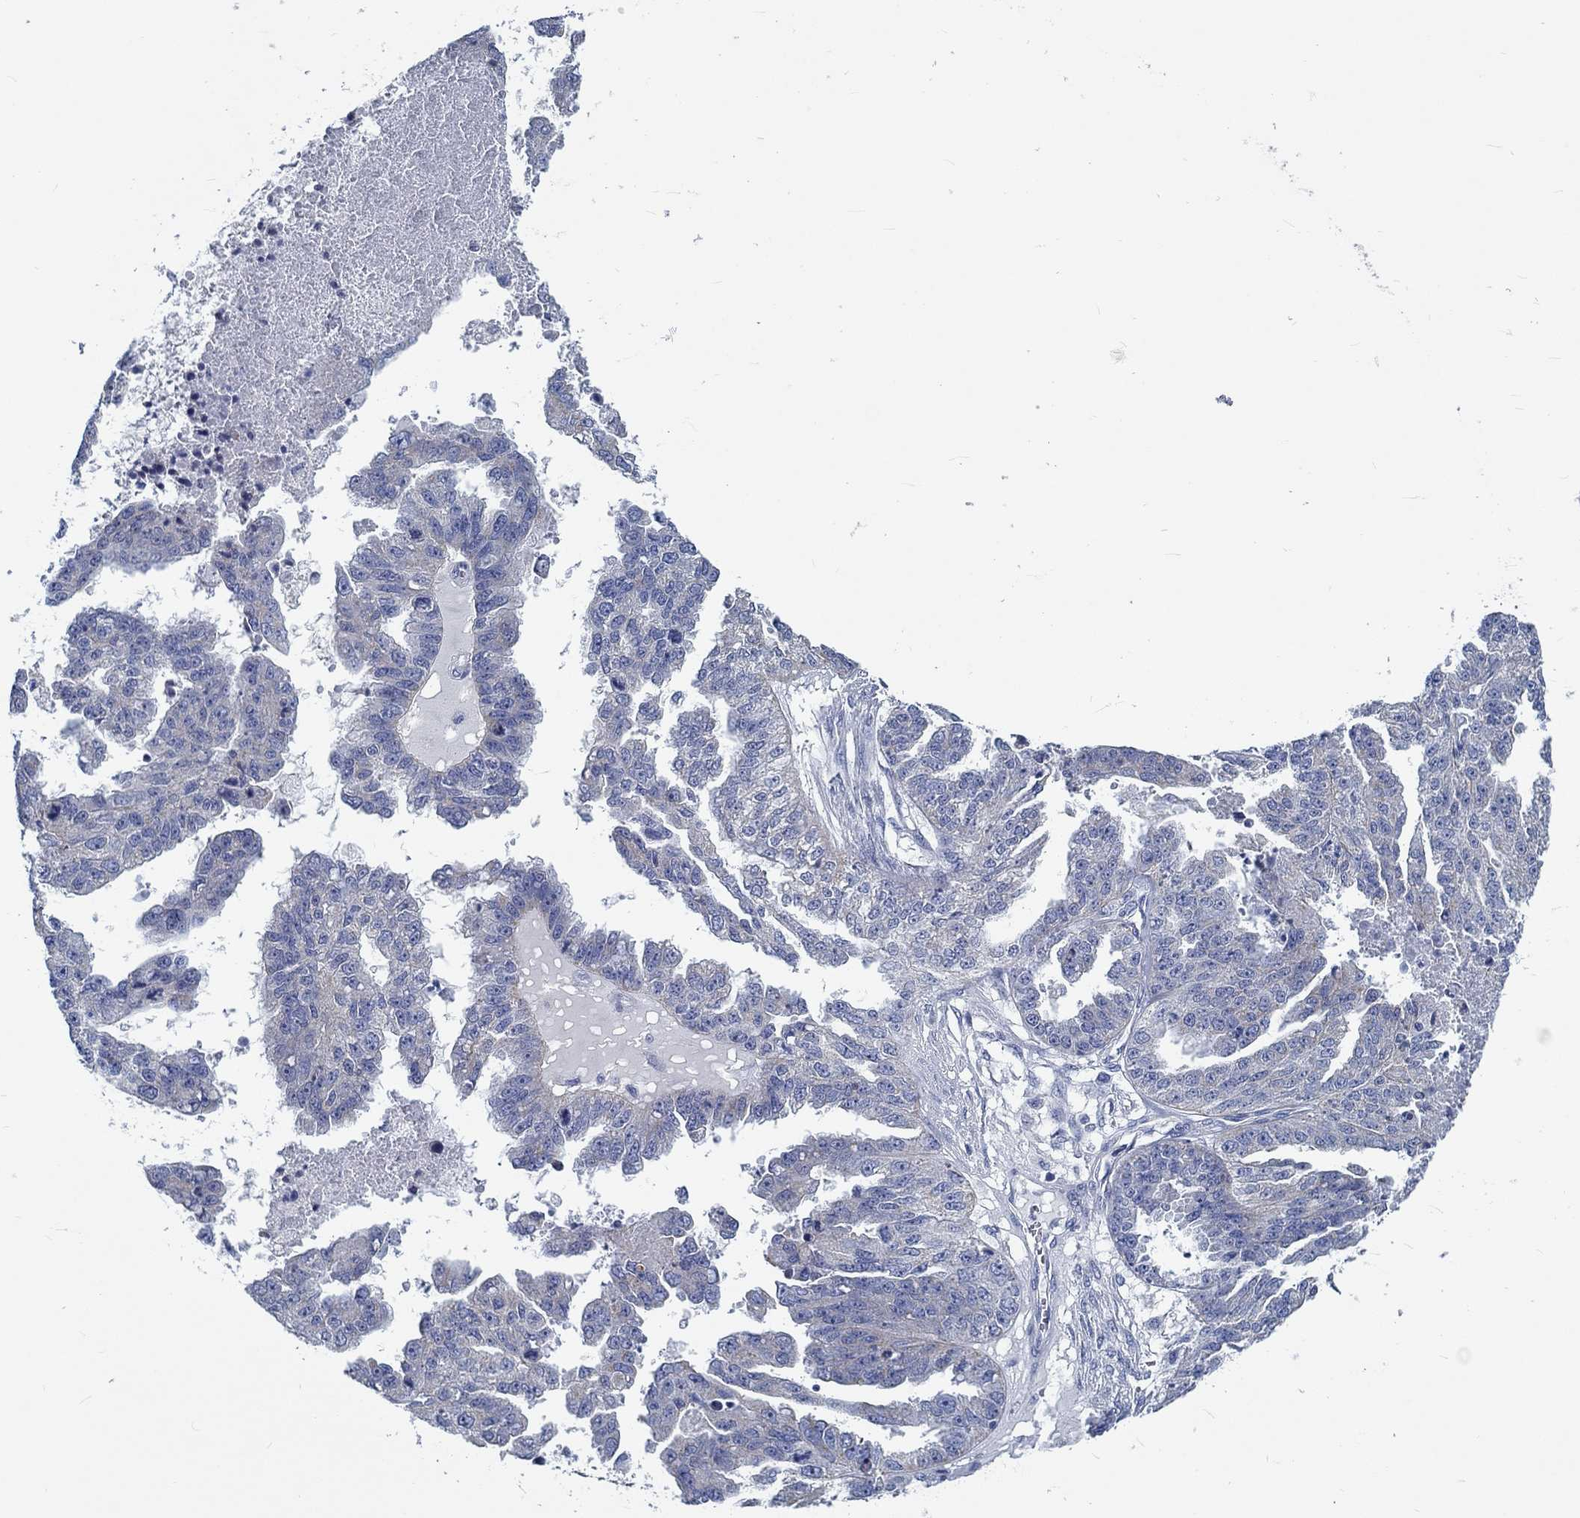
{"staining": {"intensity": "negative", "quantity": "none", "location": "none"}, "tissue": "ovarian cancer", "cell_type": "Tumor cells", "image_type": "cancer", "snomed": [{"axis": "morphology", "description": "Cystadenocarcinoma, serous, NOS"}, {"axis": "topography", "description": "Ovary"}], "caption": "The photomicrograph demonstrates no staining of tumor cells in ovarian cancer (serous cystadenocarcinoma).", "gene": "MYBPC1", "patient": {"sex": "female", "age": 58}}